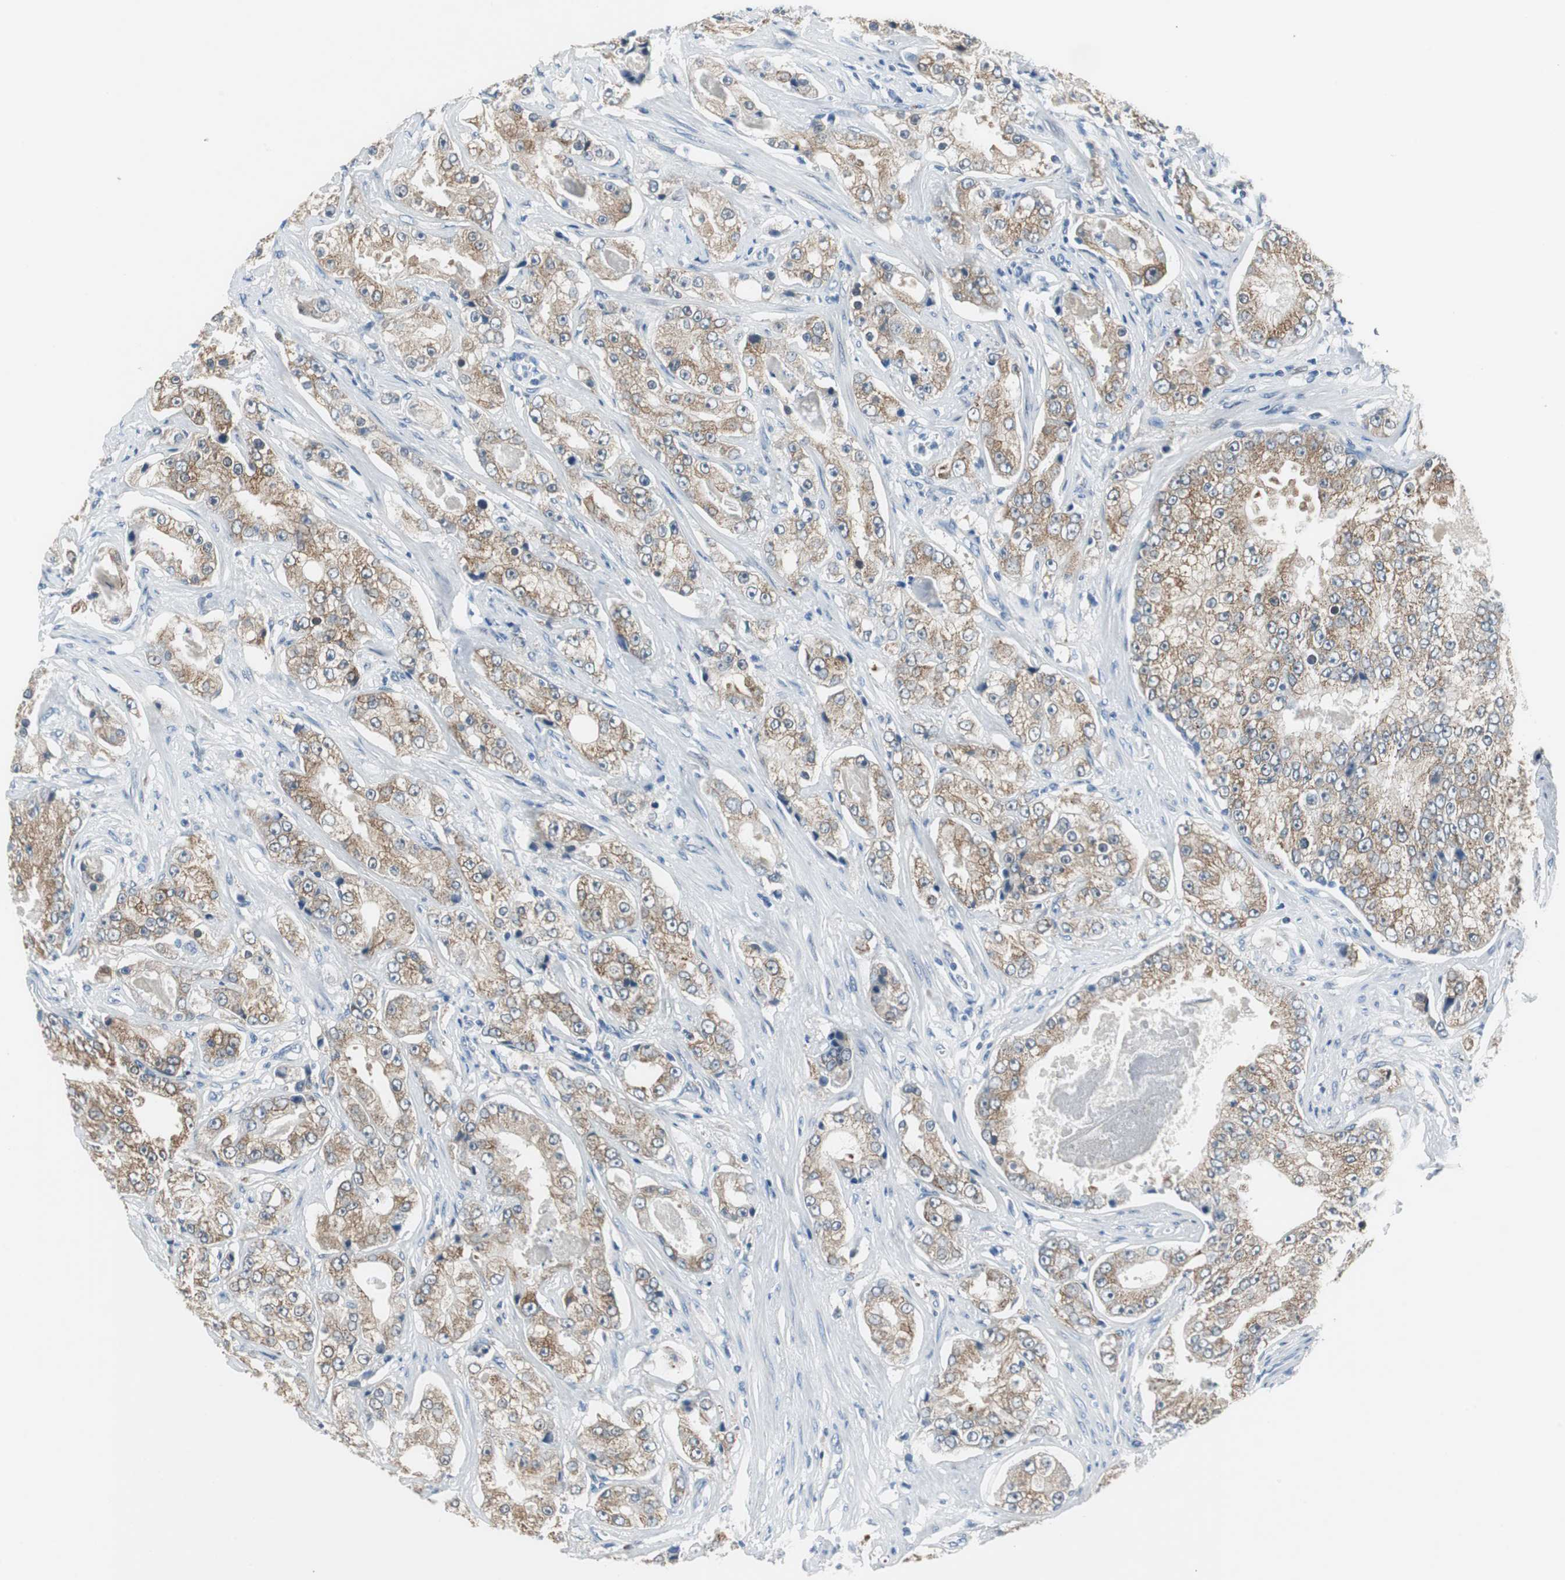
{"staining": {"intensity": "moderate", "quantity": ">75%", "location": "cytoplasmic/membranous"}, "tissue": "prostate cancer", "cell_type": "Tumor cells", "image_type": "cancer", "snomed": [{"axis": "morphology", "description": "Adenocarcinoma, High grade"}, {"axis": "topography", "description": "Prostate"}], "caption": "Human prostate high-grade adenocarcinoma stained with a brown dye demonstrates moderate cytoplasmic/membranous positive positivity in approximately >75% of tumor cells.", "gene": "PLAA", "patient": {"sex": "male", "age": 73}}